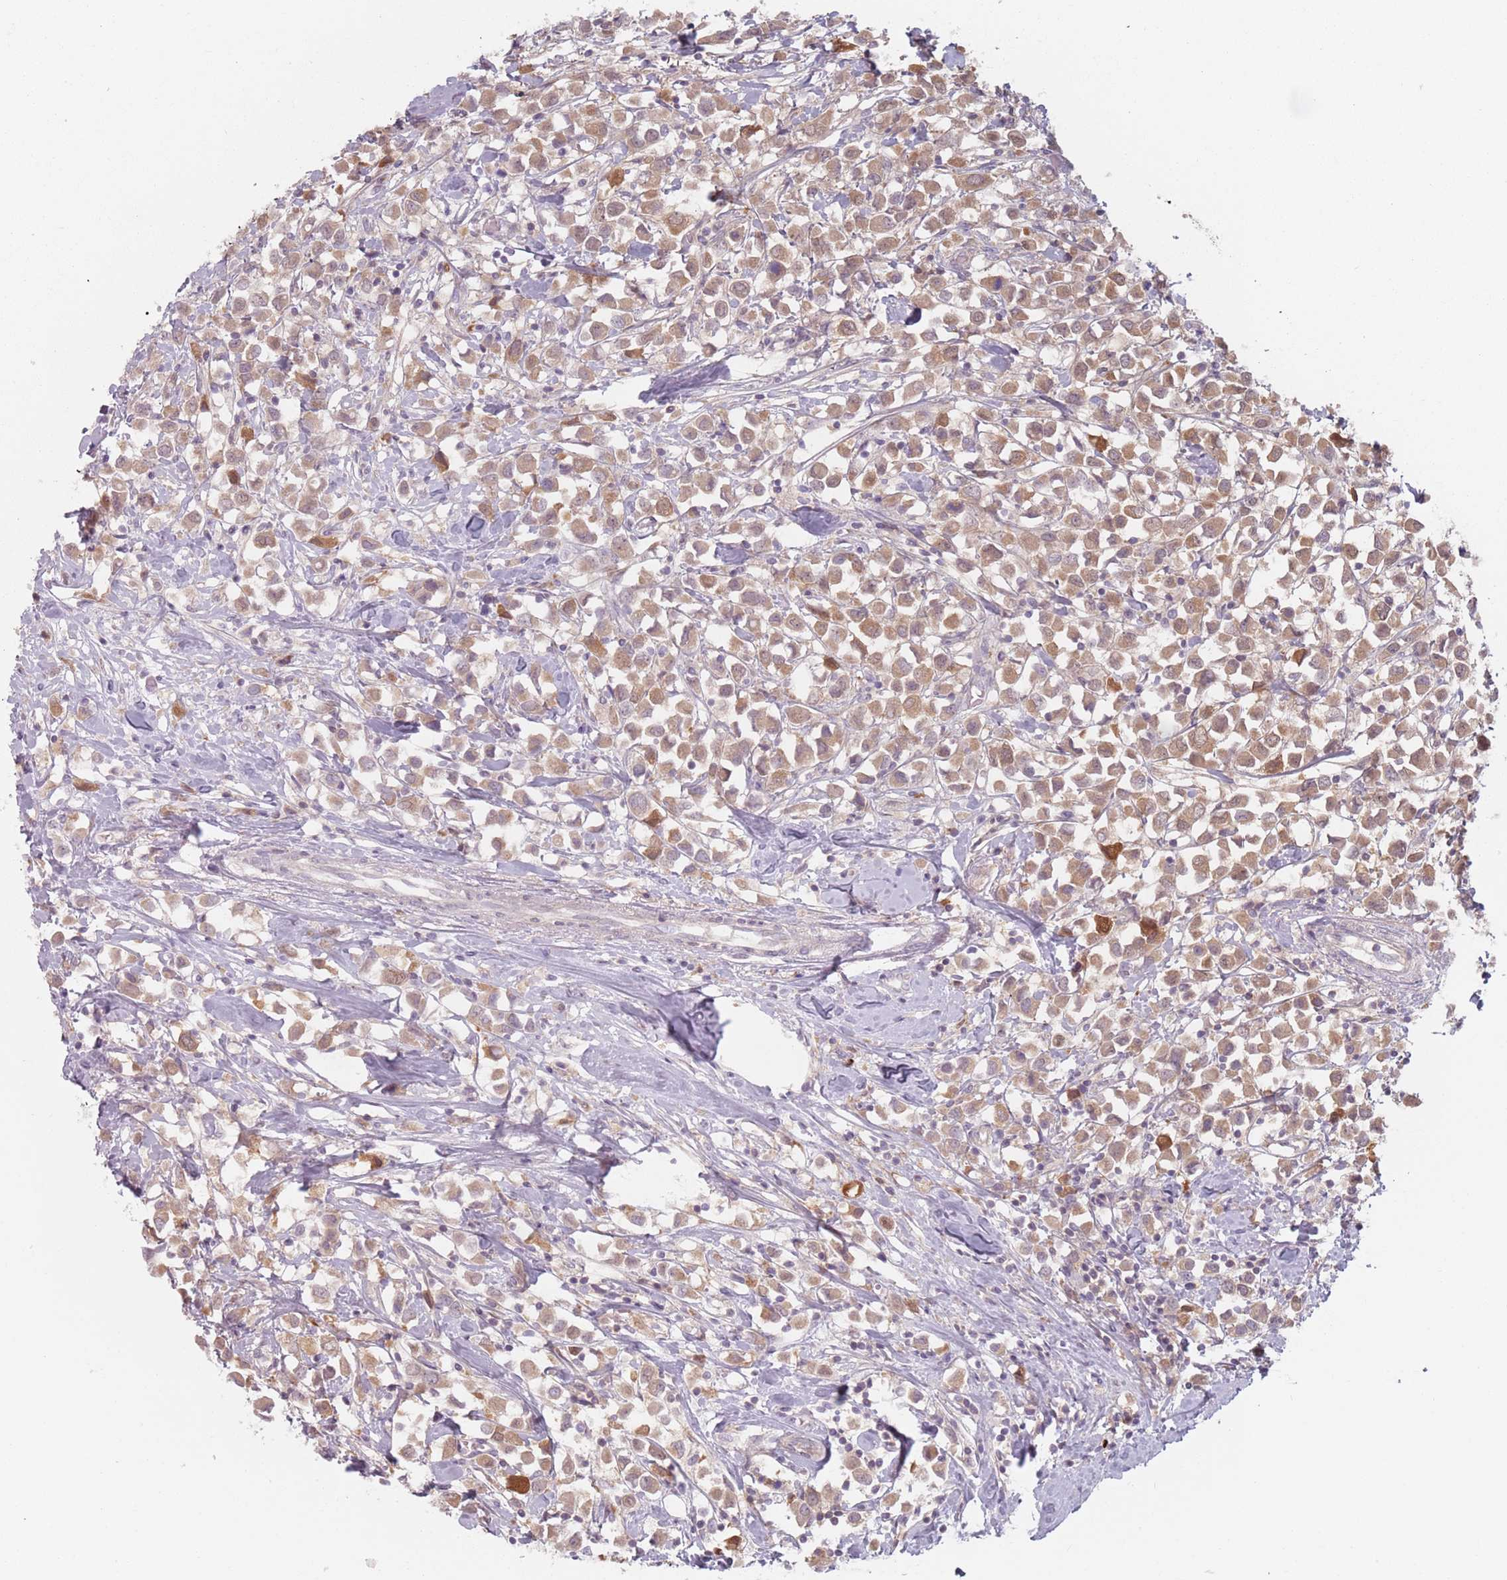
{"staining": {"intensity": "moderate", "quantity": ">75%", "location": "cytoplasmic/membranous"}, "tissue": "breast cancer", "cell_type": "Tumor cells", "image_type": "cancer", "snomed": [{"axis": "morphology", "description": "Duct carcinoma"}, {"axis": "topography", "description": "Breast"}], "caption": "Immunohistochemical staining of breast intraductal carcinoma shows medium levels of moderate cytoplasmic/membranous positivity in approximately >75% of tumor cells.", "gene": "NAXE", "patient": {"sex": "female", "age": 61}}